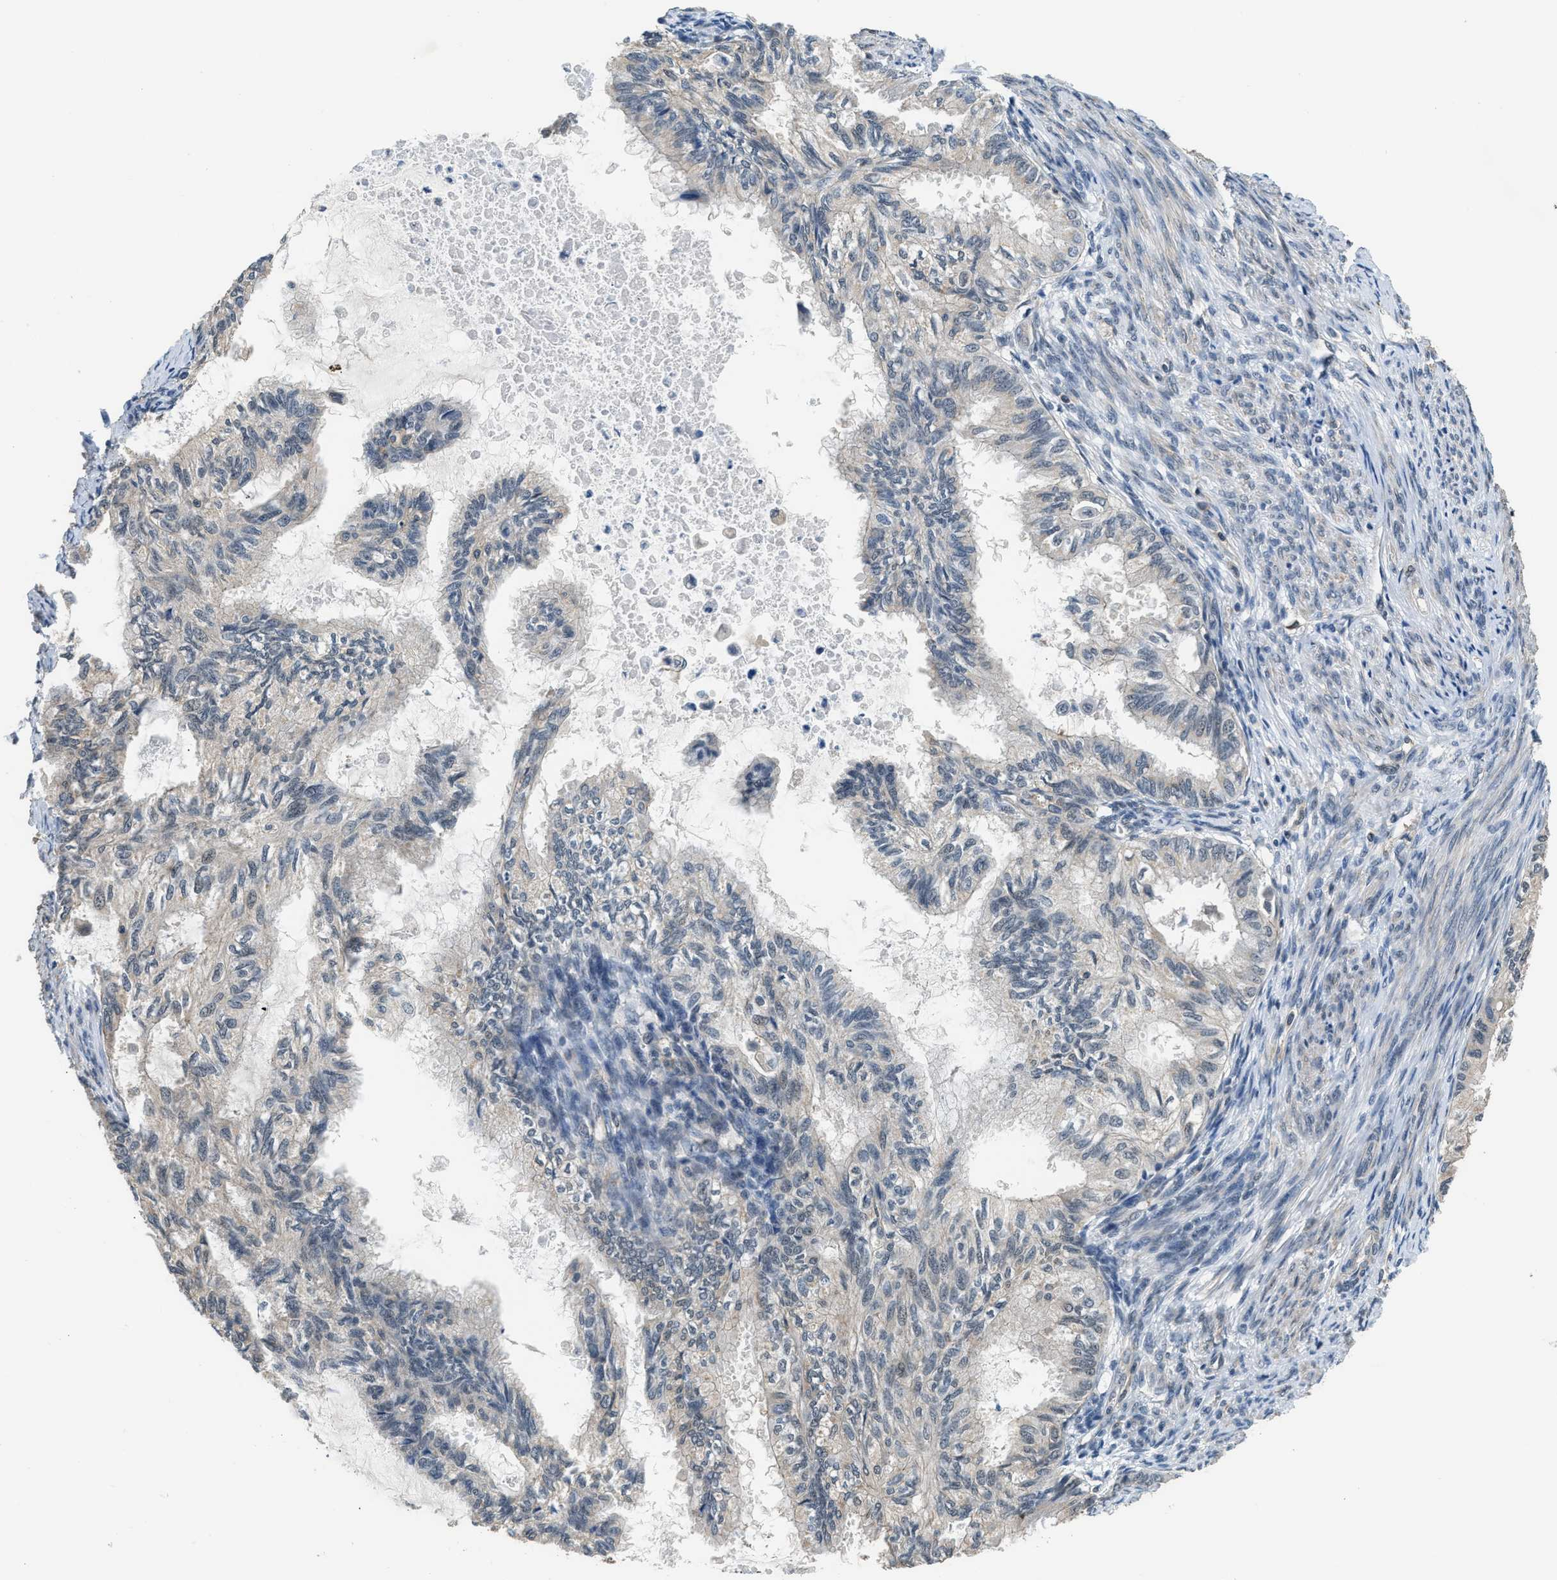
{"staining": {"intensity": "negative", "quantity": "none", "location": "none"}, "tissue": "cervical cancer", "cell_type": "Tumor cells", "image_type": "cancer", "snomed": [{"axis": "morphology", "description": "Normal tissue, NOS"}, {"axis": "morphology", "description": "Adenocarcinoma, NOS"}, {"axis": "topography", "description": "Cervix"}, {"axis": "topography", "description": "Endometrium"}], "caption": "This is an immunohistochemistry histopathology image of cervical cancer (adenocarcinoma). There is no expression in tumor cells.", "gene": "MTMR1", "patient": {"sex": "female", "age": 86}}